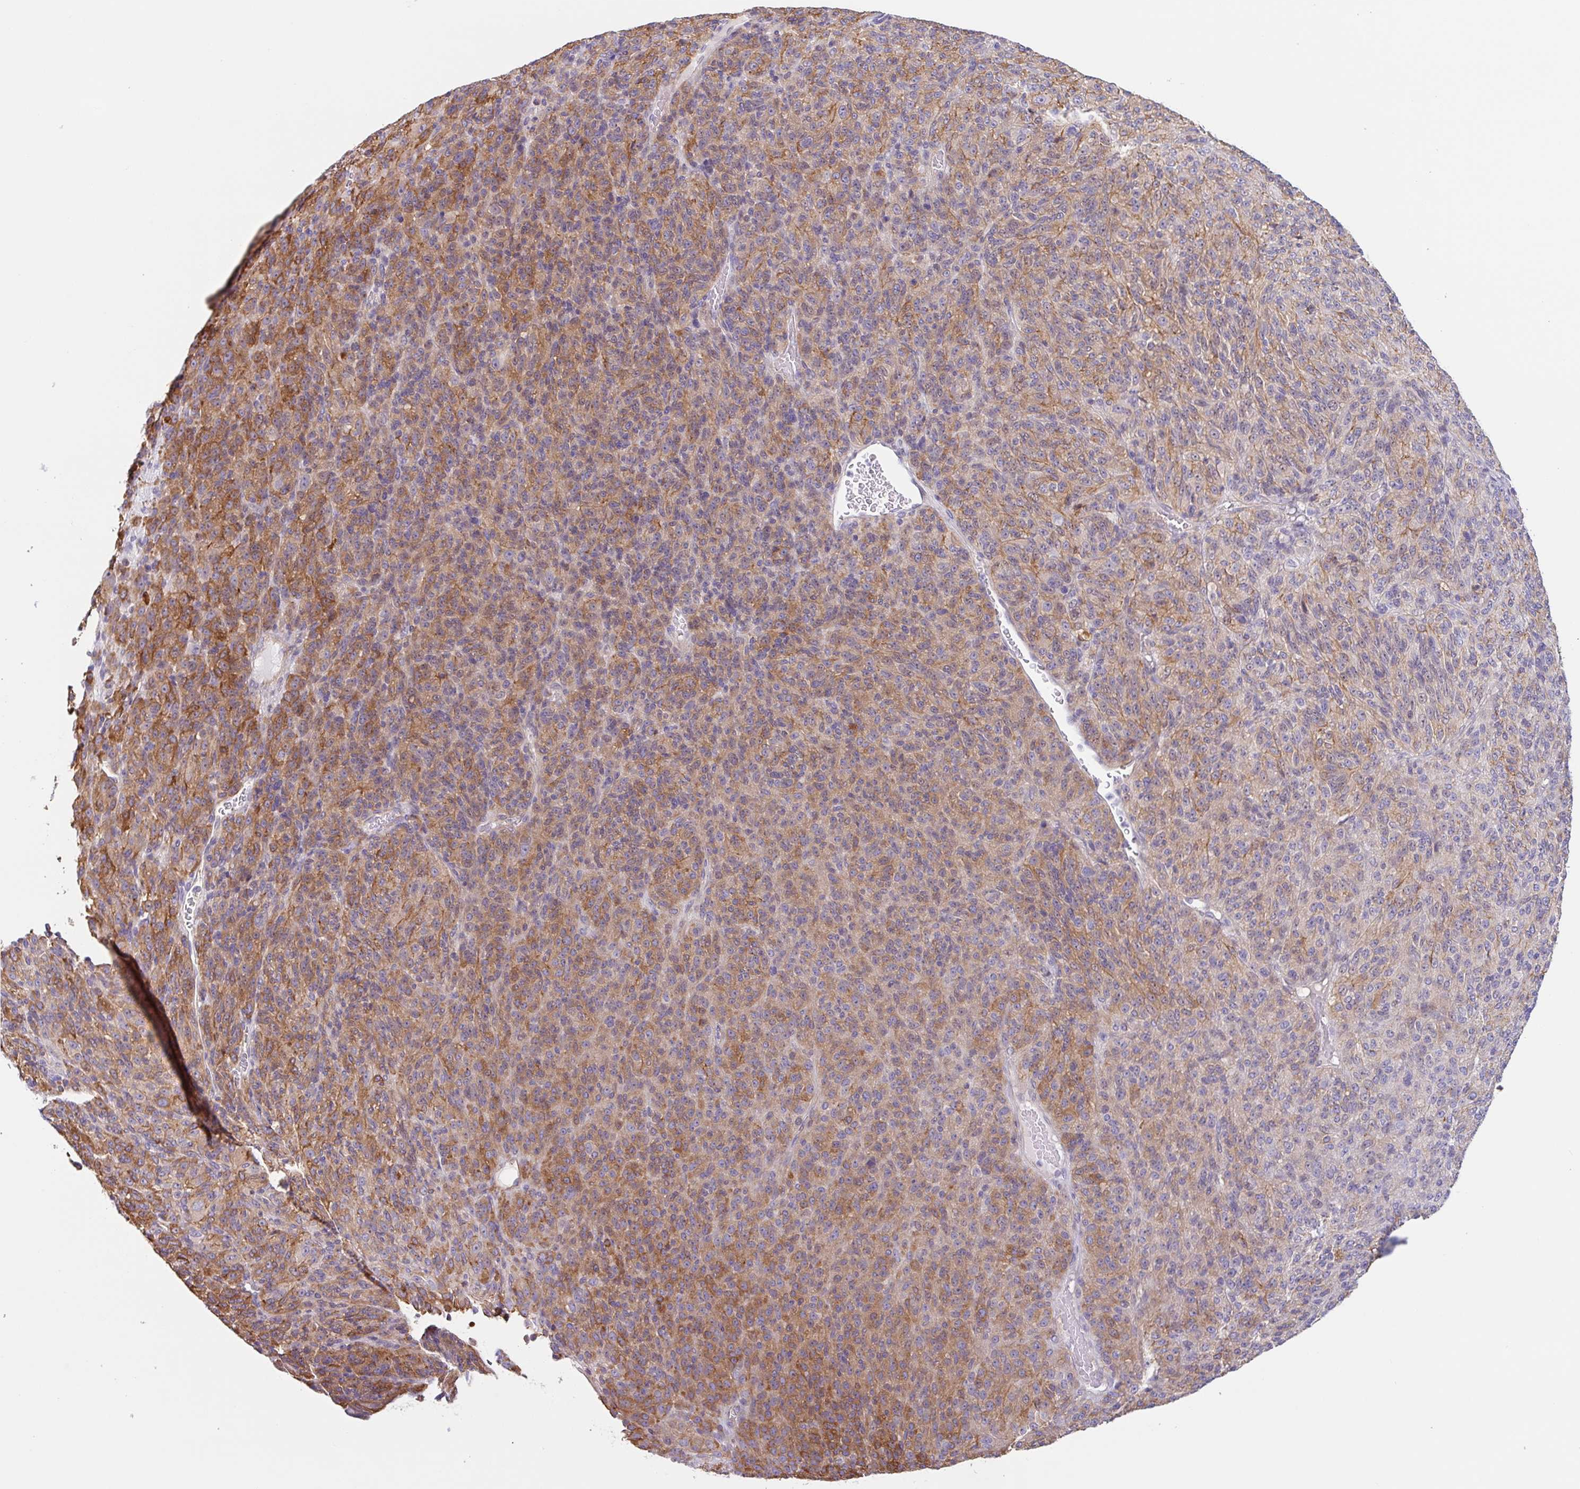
{"staining": {"intensity": "moderate", "quantity": ">75%", "location": "cytoplasmic/membranous"}, "tissue": "melanoma", "cell_type": "Tumor cells", "image_type": "cancer", "snomed": [{"axis": "morphology", "description": "Malignant melanoma, Metastatic site"}, {"axis": "topography", "description": "Brain"}], "caption": "The image demonstrates staining of malignant melanoma (metastatic site), revealing moderate cytoplasmic/membranous protein expression (brown color) within tumor cells.", "gene": "MYH10", "patient": {"sex": "female", "age": 56}}